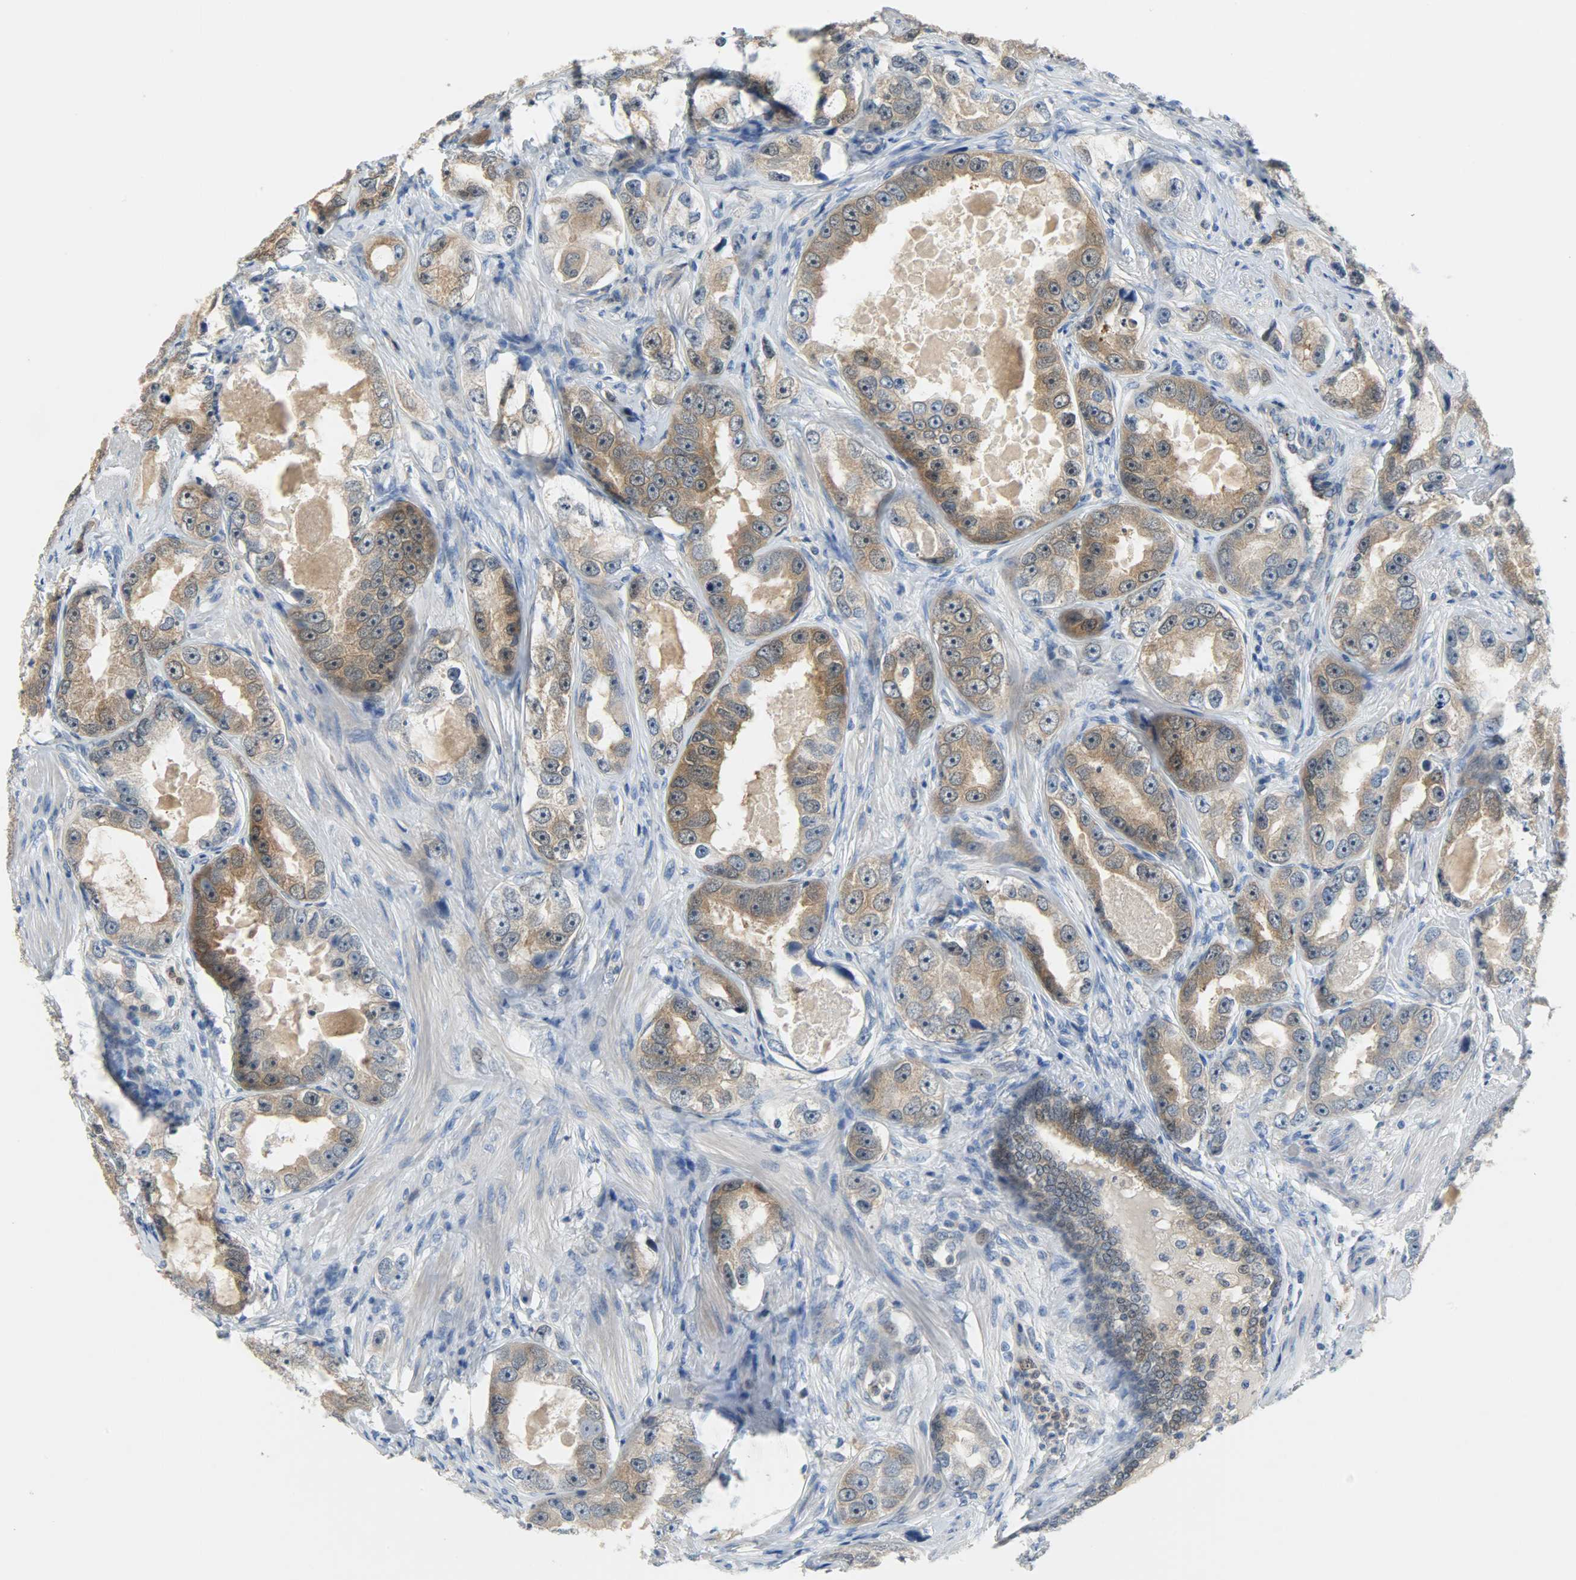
{"staining": {"intensity": "moderate", "quantity": ">75%", "location": "cytoplasmic/membranous"}, "tissue": "prostate cancer", "cell_type": "Tumor cells", "image_type": "cancer", "snomed": [{"axis": "morphology", "description": "Adenocarcinoma, High grade"}, {"axis": "topography", "description": "Prostate"}], "caption": "This is an image of immunohistochemistry (IHC) staining of adenocarcinoma (high-grade) (prostate), which shows moderate staining in the cytoplasmic/membranous of tumor cells.", "gene": "EIF4EBP1", "patient": {"sex": "male", "age": 63}}